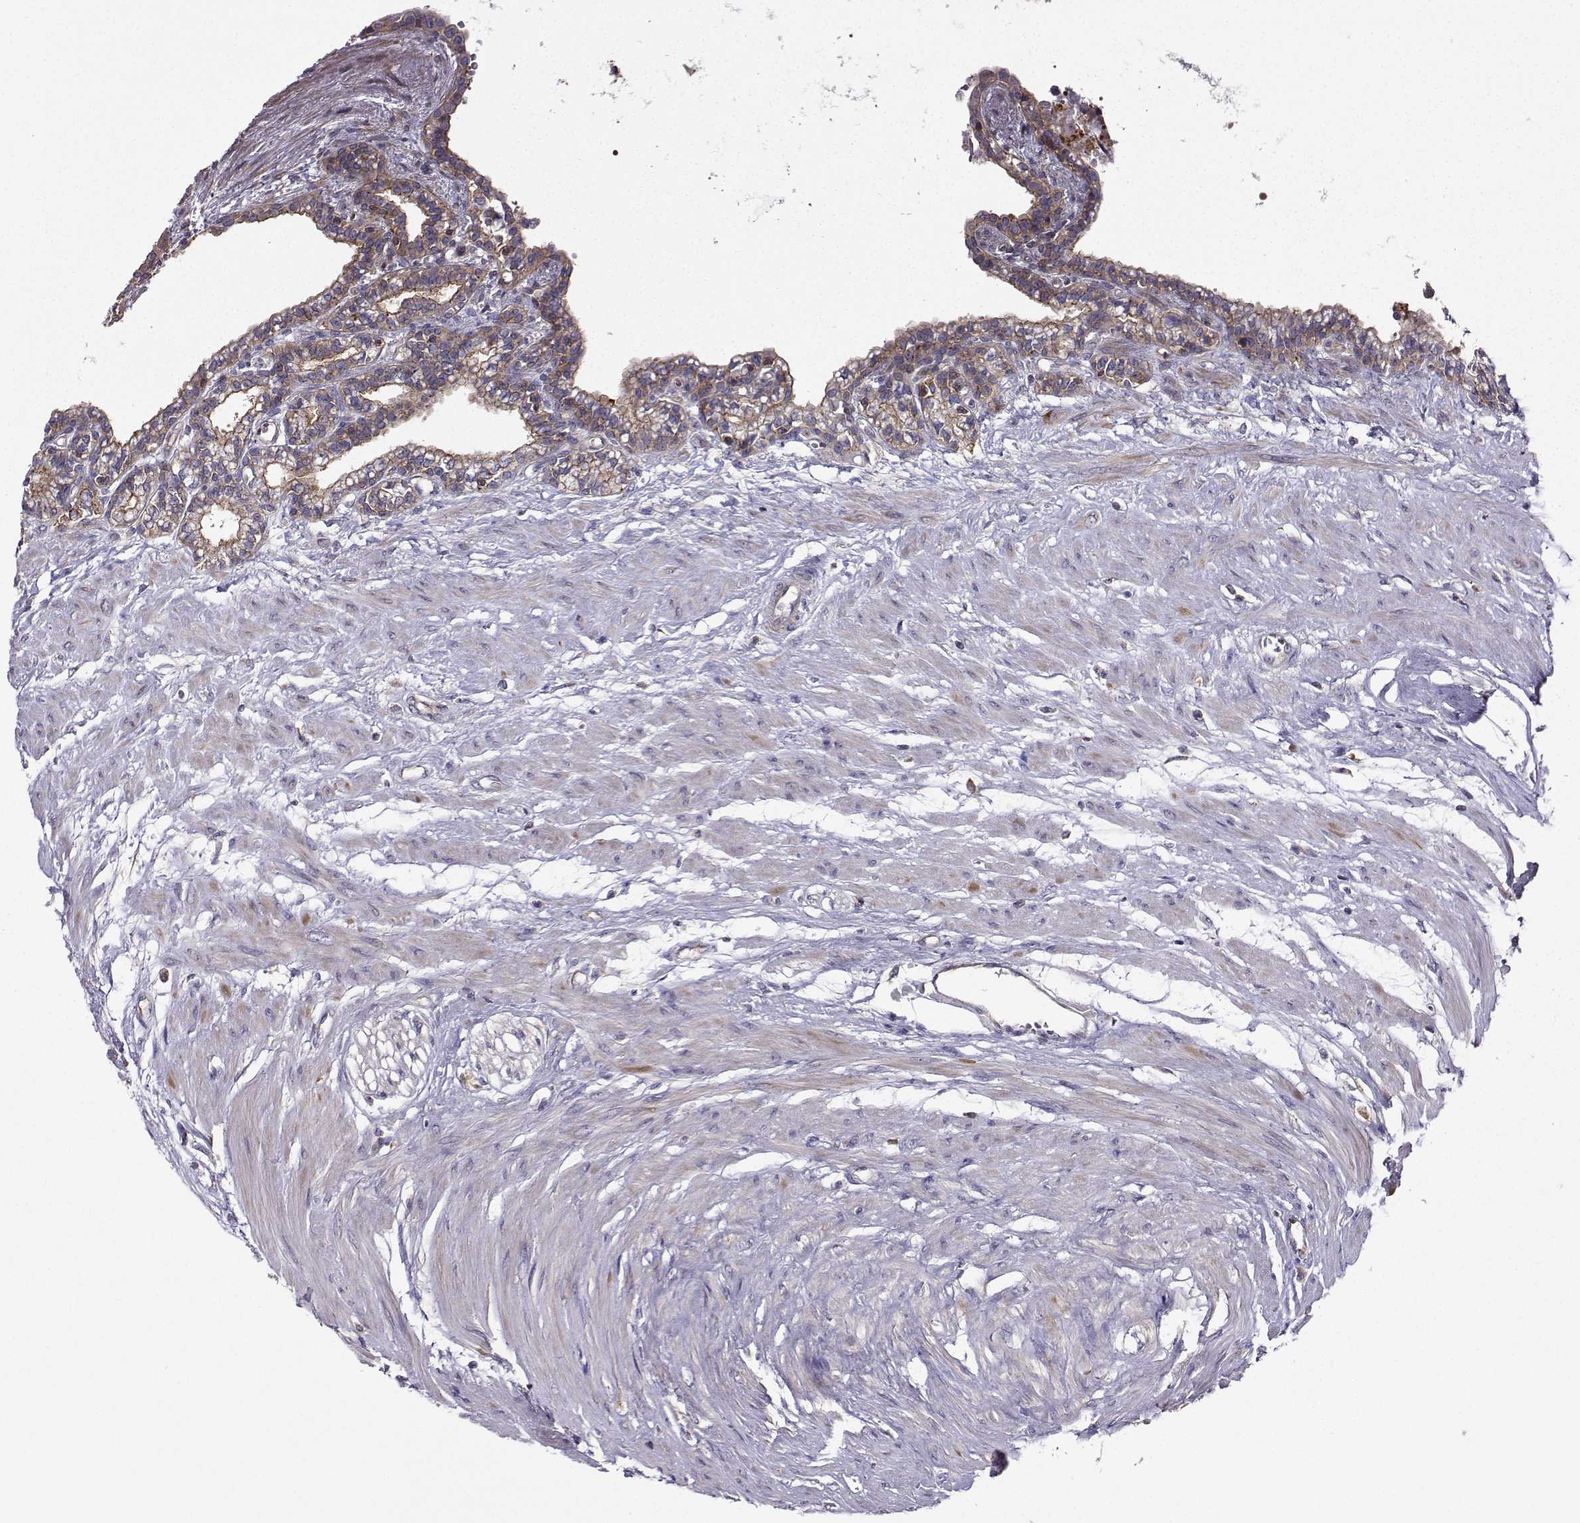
{"staining": {"intensity": "moderate", "quantity": "25%-75%", "location": "cytoplasmic/membranous"}, "tissue": "seminal vesicle", "cell_type": "Glandular cells", "image_type": "normal", "snomed": [{"axis": "morphology", "description": "Normal tissue, NOS"}, {"axis": "morphology", "description": "Urothelial carcinoma, NOS"}, {"axis": "topography", "description": "Urinary bladder"}, {"axis": "topography", "description": "Seminal veicle"}], "caption": "Benign seminal vesicle shows moderate cytoplasmic/membranous positivity in about 25%-75% of glandular cells, visualized by immunohistochemistry.", "gene": "ITGB8", "patient": {"sex": "male", "age": 76}}